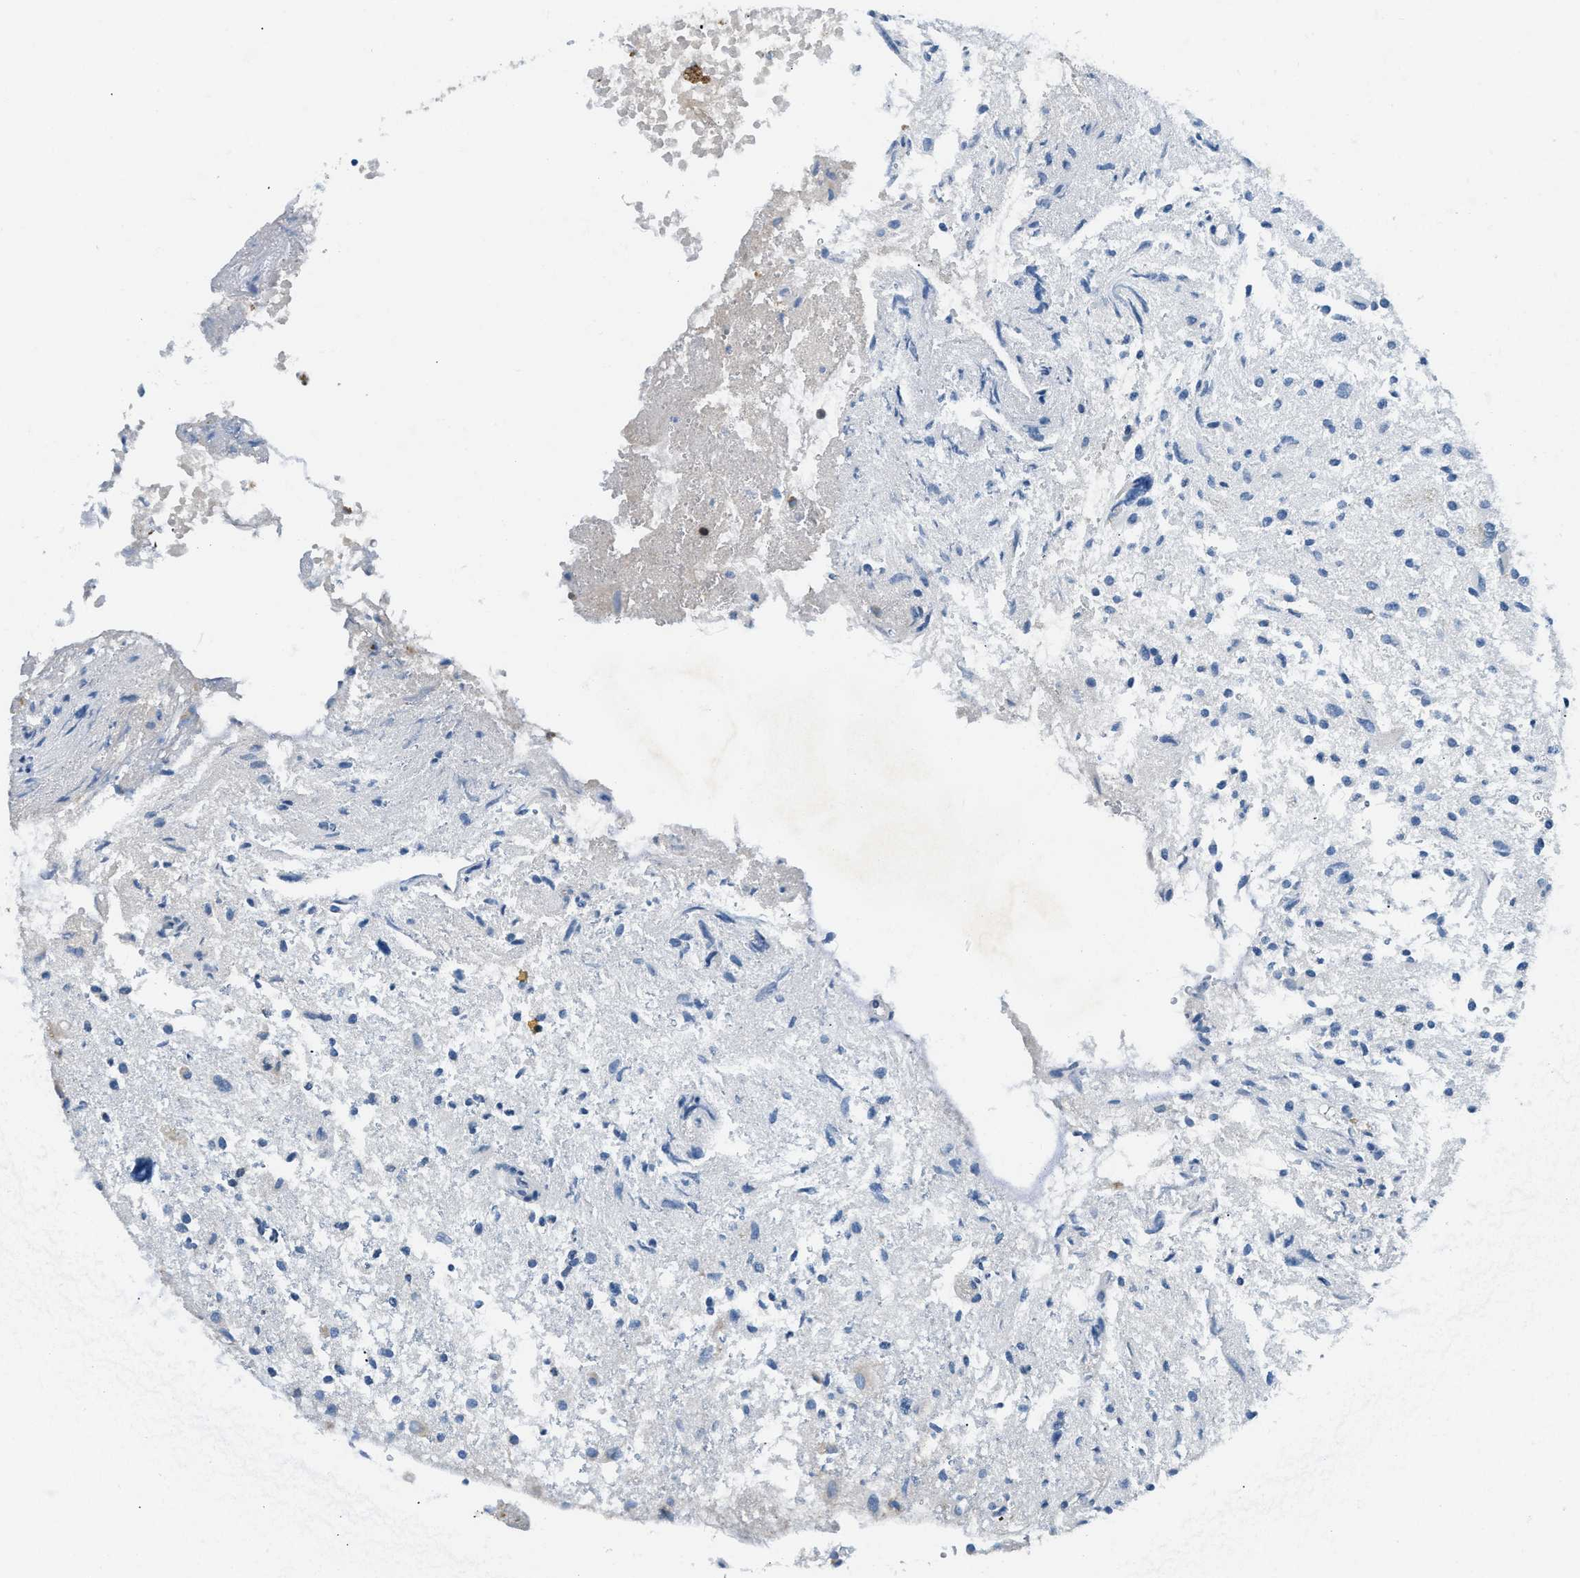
{"staining": {"intensity": "negative", "quantity": "none", "location": "none"}, "tissue": "glioma", "cell_type": "Tumor cells", "image_type": "cancer", "snomed": [{"axis": "morphology", "description": "Glioma, malignant, High grade"}, {"axis": "topography", "description": "Brain"}], "caption": "Immunohistochemistry (IHC) histopathology image of human high-grade glioma (malignant) stained for a protein (brown), which shows no expression in tumor cells.", "gene": "ACADVL", "patient": {"sex": "female", "age": 59}}